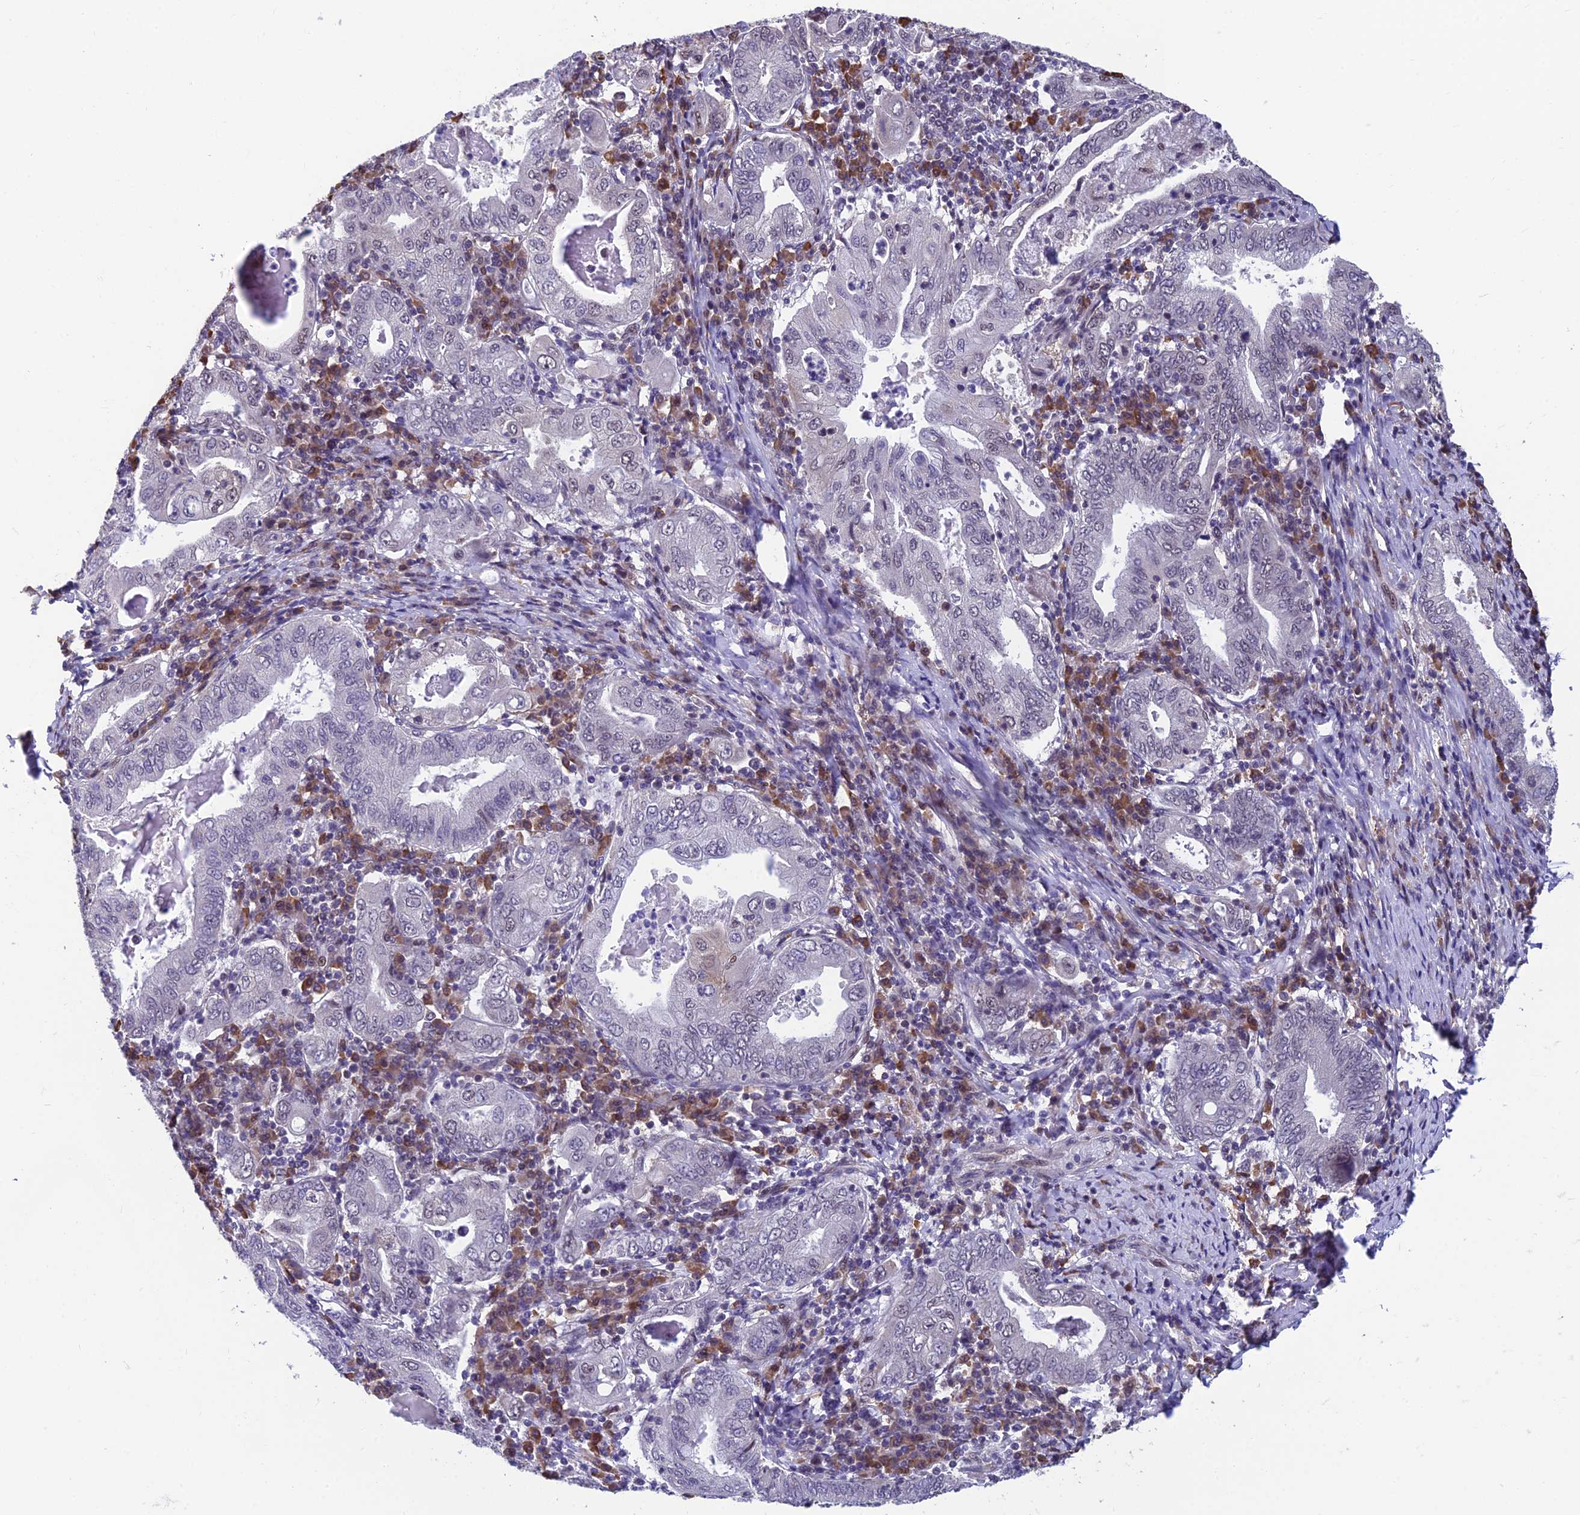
{"staining": {"intensity": "negative", "quantity": "none", "location": "none"}, "tissue": "stomach cancer", "cell_type": "Tumor cells", "image_type": "cancer", "snomed": [{"axis": "morphology", "description": "Normal tissue, NOS"}, {"axis": "morphology", "description": "Adenocarcinoma, NOS"}, {"axis": "topography", "description": "Esophagus"}, {"axis": "topography", "description": "Stomach, upper"}, {"axis": "topography", "description": "Peripheral nerve tissue"}], "caption": "Stomach adenocarcinoma was stained to show a protein in brown. There is no significant expression in tumor cells.", "gene": "KIAA1191", "patient": {"sex": "male", "age": 62}}